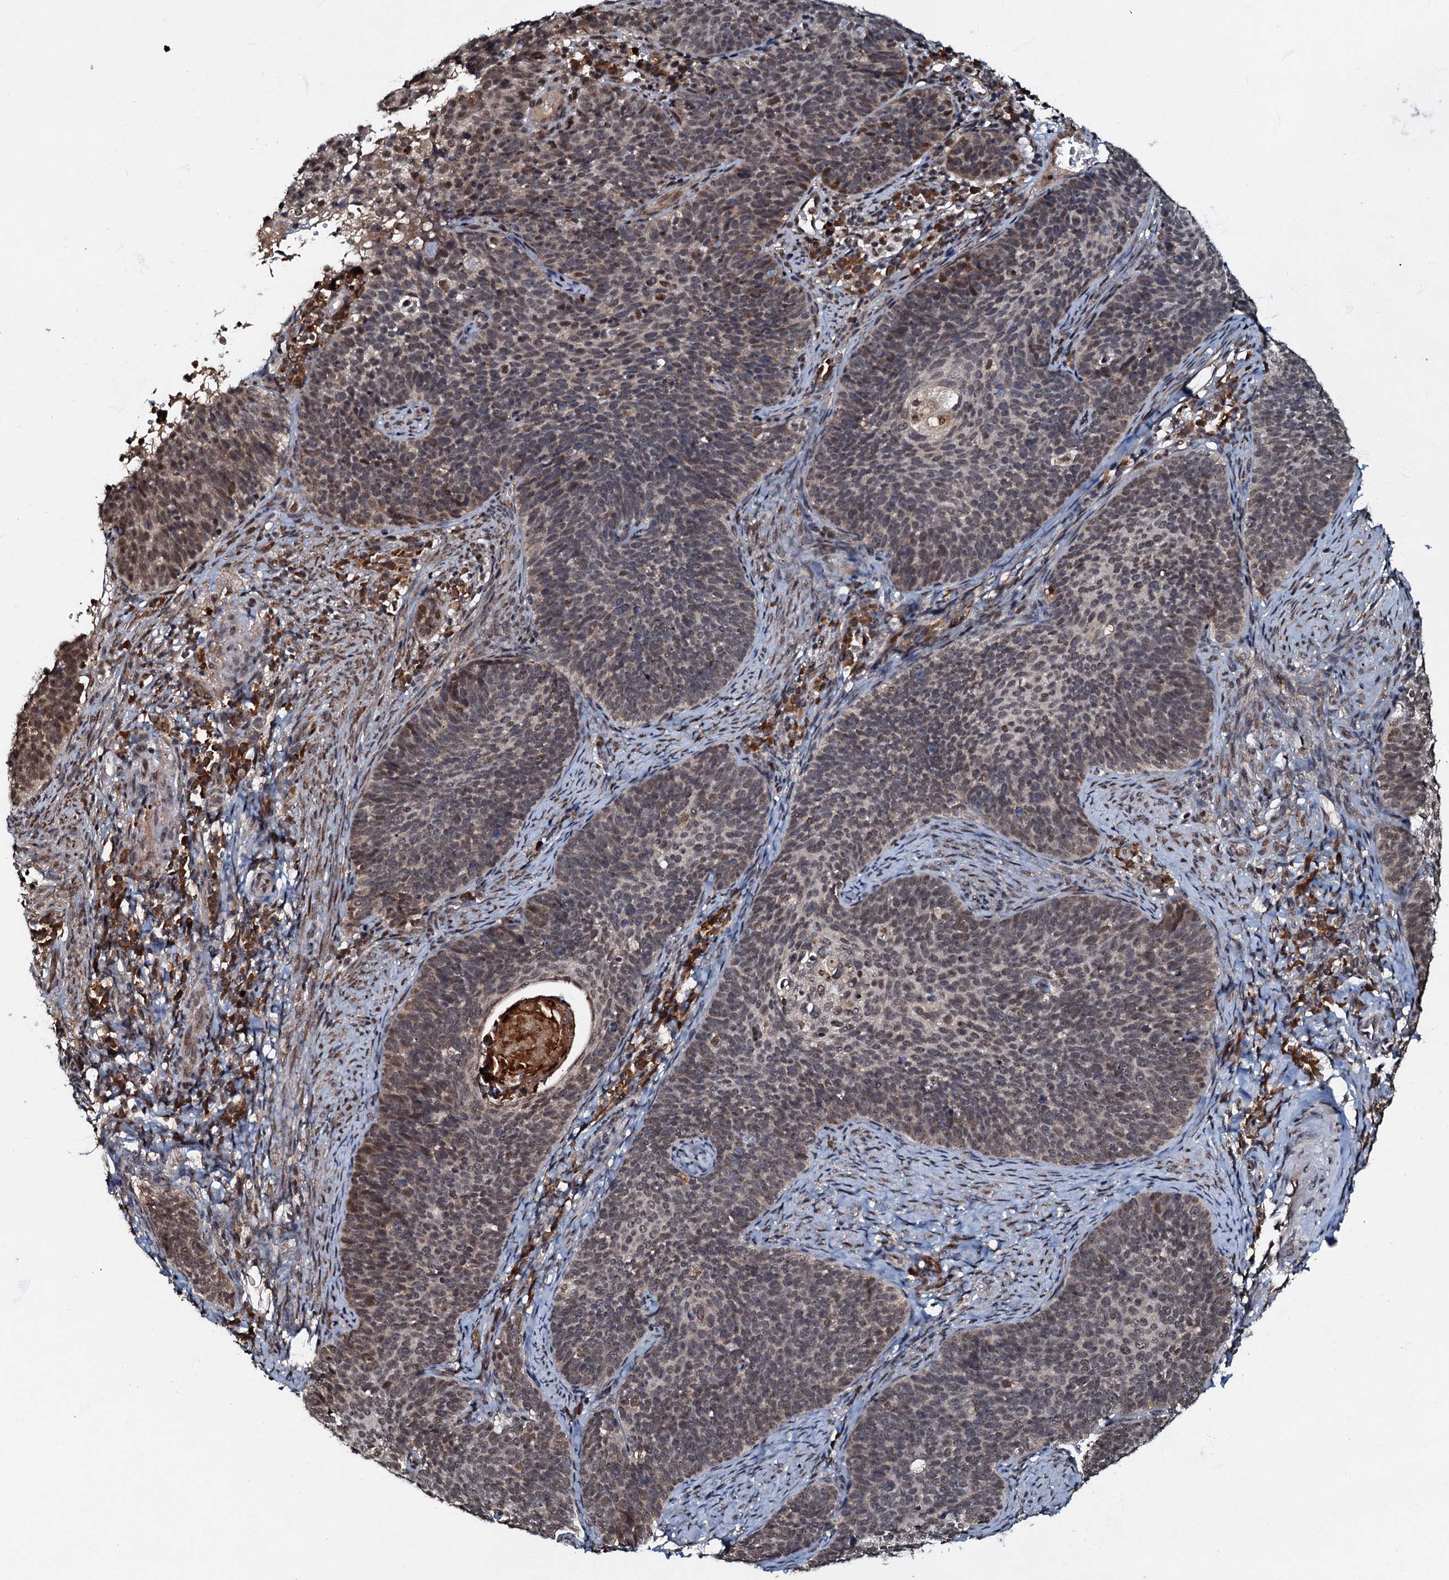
{"staining": {"intensity": "moderate", "quantity": "25%-75%", "location": "nuclear"}, "tissue": "cervical cancer", "cell_type": "Tumor cells", "image_type": "cancer", "snomed": [{"axis": "morphology", "description": "Normal tissue, NOS"}, {"axis": "morphology", "description": "Squamous cell carcinoma, NOS"}, {"axis": "topography", "description": "Cervix"}], "caption": "Cervical cancer (squamous cell carcinoma) tissue reveals moderate nuclear staining in approximately 25%-75% of tumor cells, visualized by immunohistochemistry.", "gene": "C18orf32", "patient": {"sex": "female", "age": 39}}